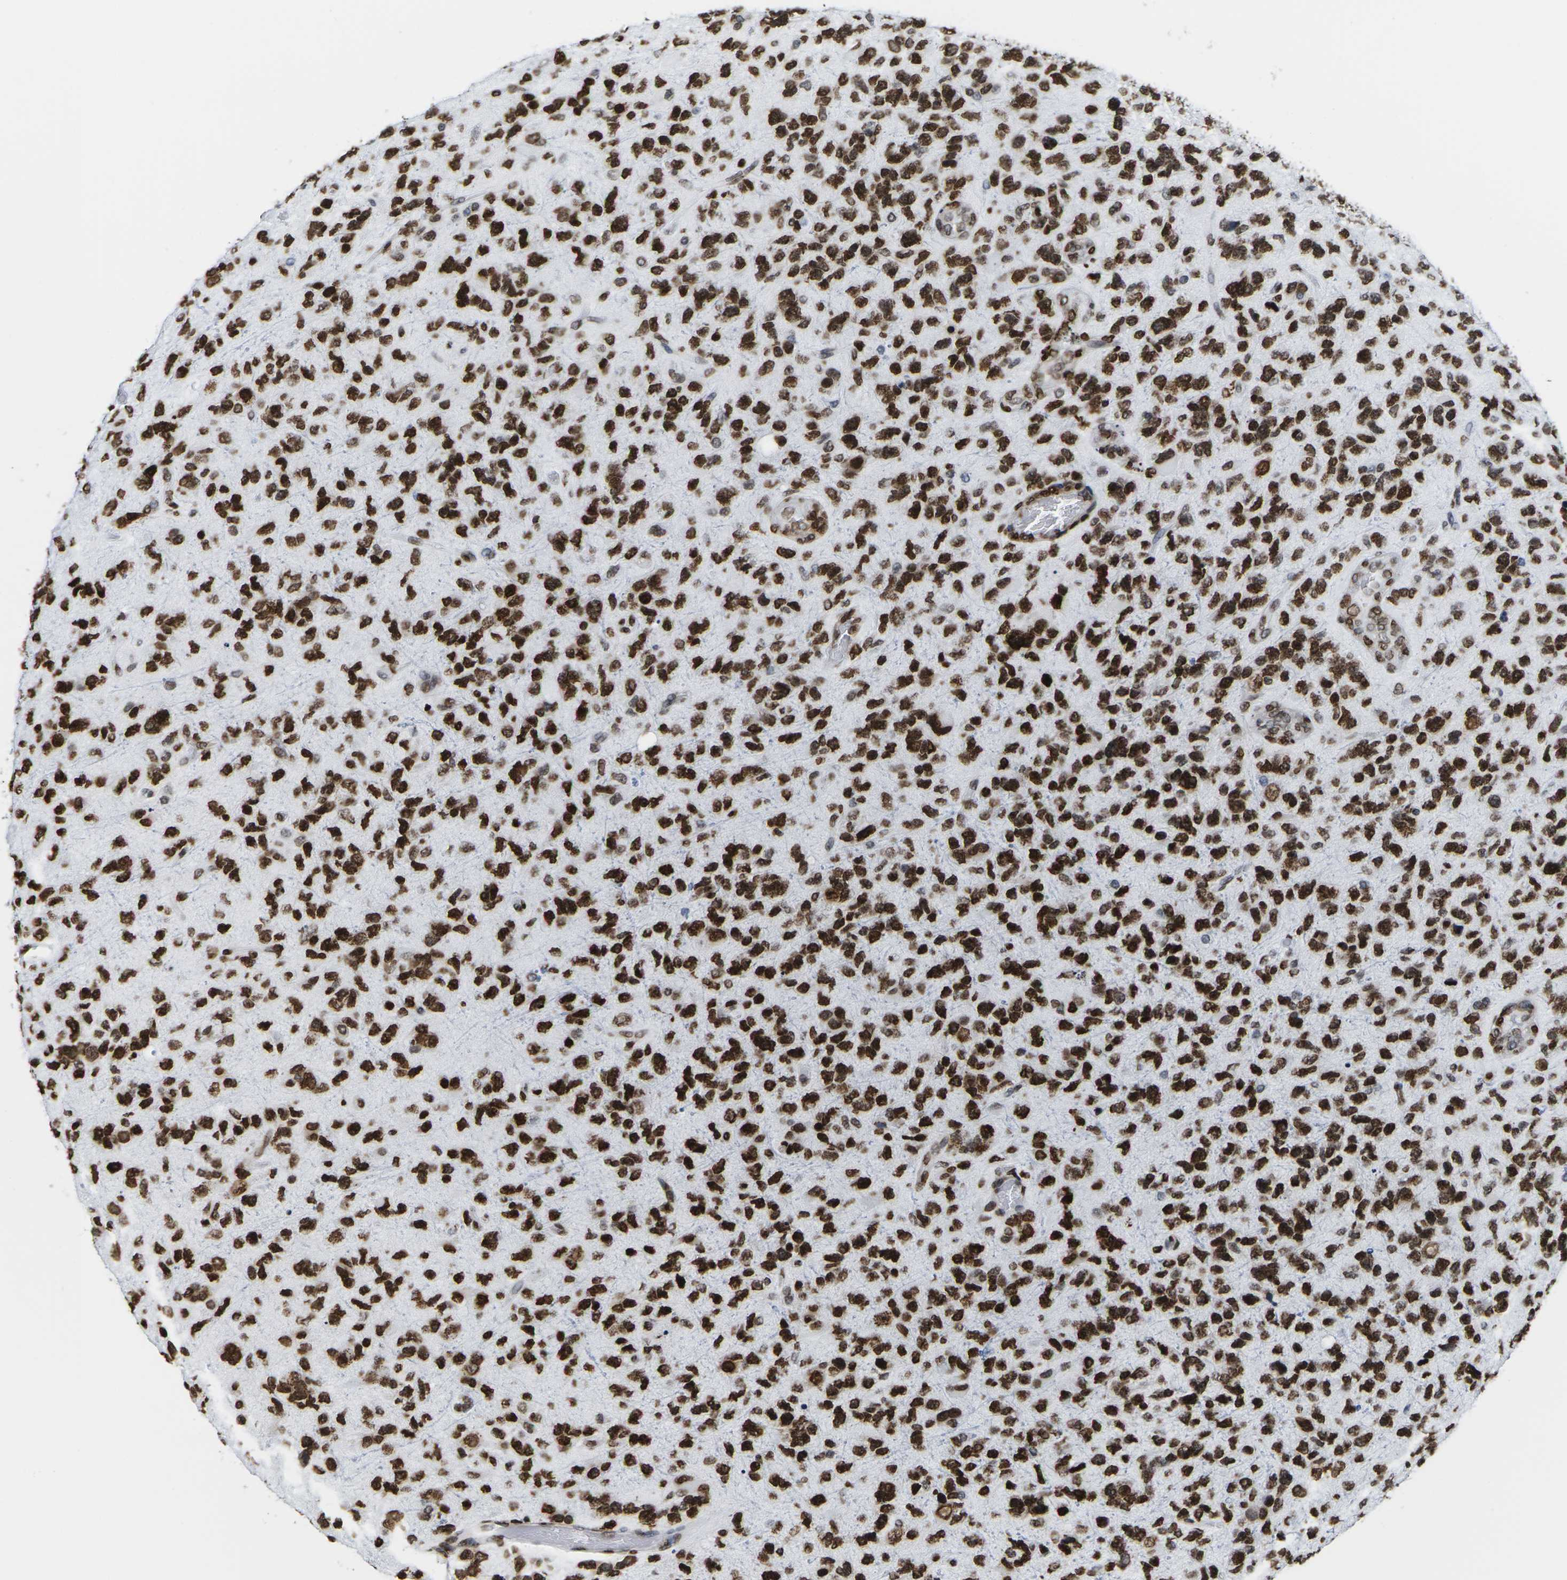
{"staining": {"intensity": "strong", "quantity": ">75%", "location": "cytoplasmic/membranous,nuclear"}, "tissue": "glioma", "cell_type": "Tumor cells", "image_type": "cancer", "snomed": [{"axis": "morphology", "description": "Glioma, malignant, High grade"}, {"axis": "topography", "description": "Brain"}], "caption": "This is a micrograph of immunohistochemistry (IHC) staining of high-grade glioma (malignant), which shows strong expression in the cytoplasmic/membranous and nuclear of tumor cells.", "gene": "H2AC21", "patient": {"sex": "female", "age": 58}}